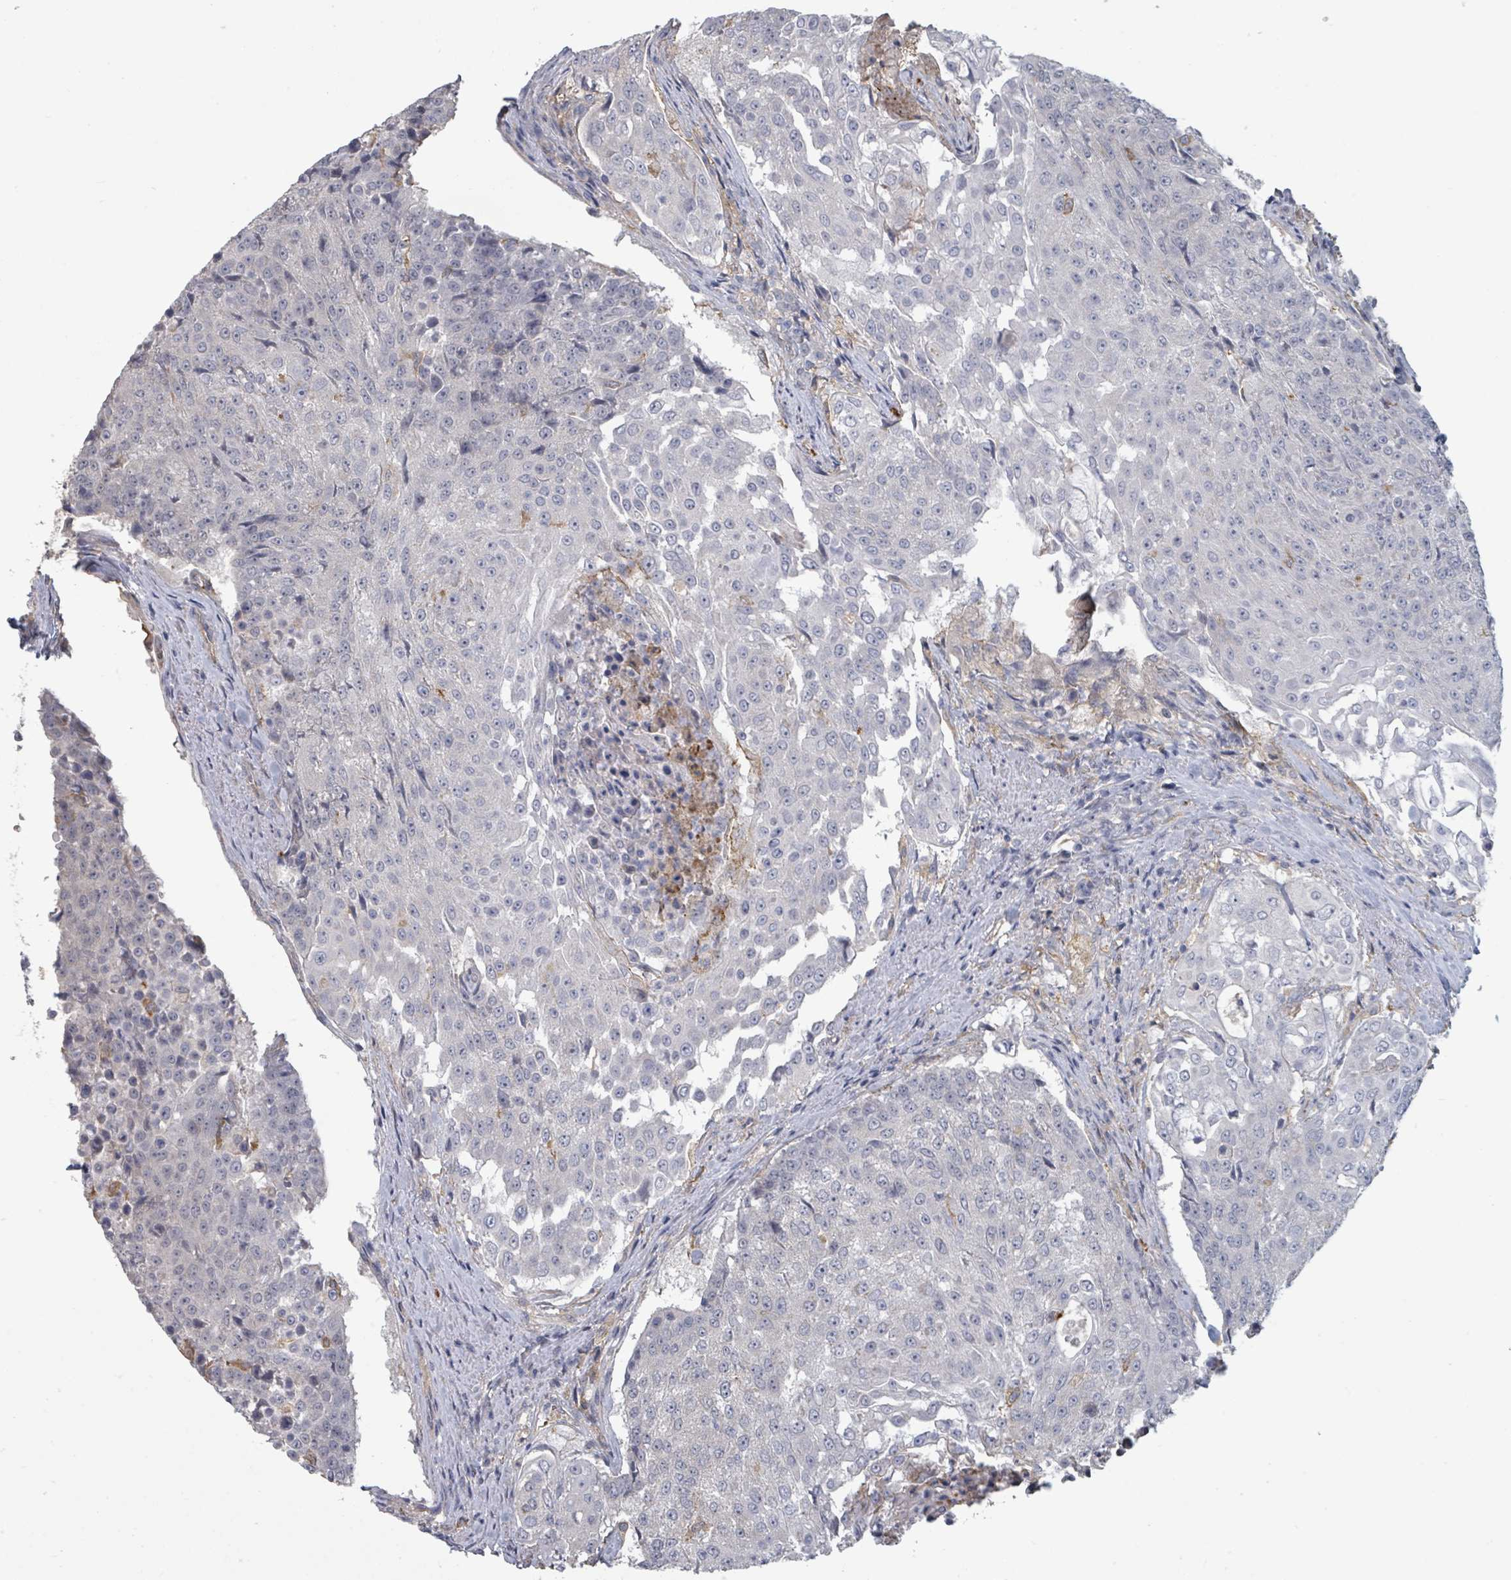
{"staining": {"intensity": "negative", "quantity": "none", "location": "none"}, "tissue": "urothelial cancer", "cell_type": "Tumor cells", "image_type": "cancer", "snomed": [{"axis": "morphology", "description": "Urothelial carcinoma, High grade"}, {"axis": "topography", "description": "Urinary bladder"}], "caption": "Urothelial cancer was stained to show a protein in brown. There is no significant staining in tumor cells.", "gene": "PLAUR", "patient": {"sex": "female", "age": 63}}